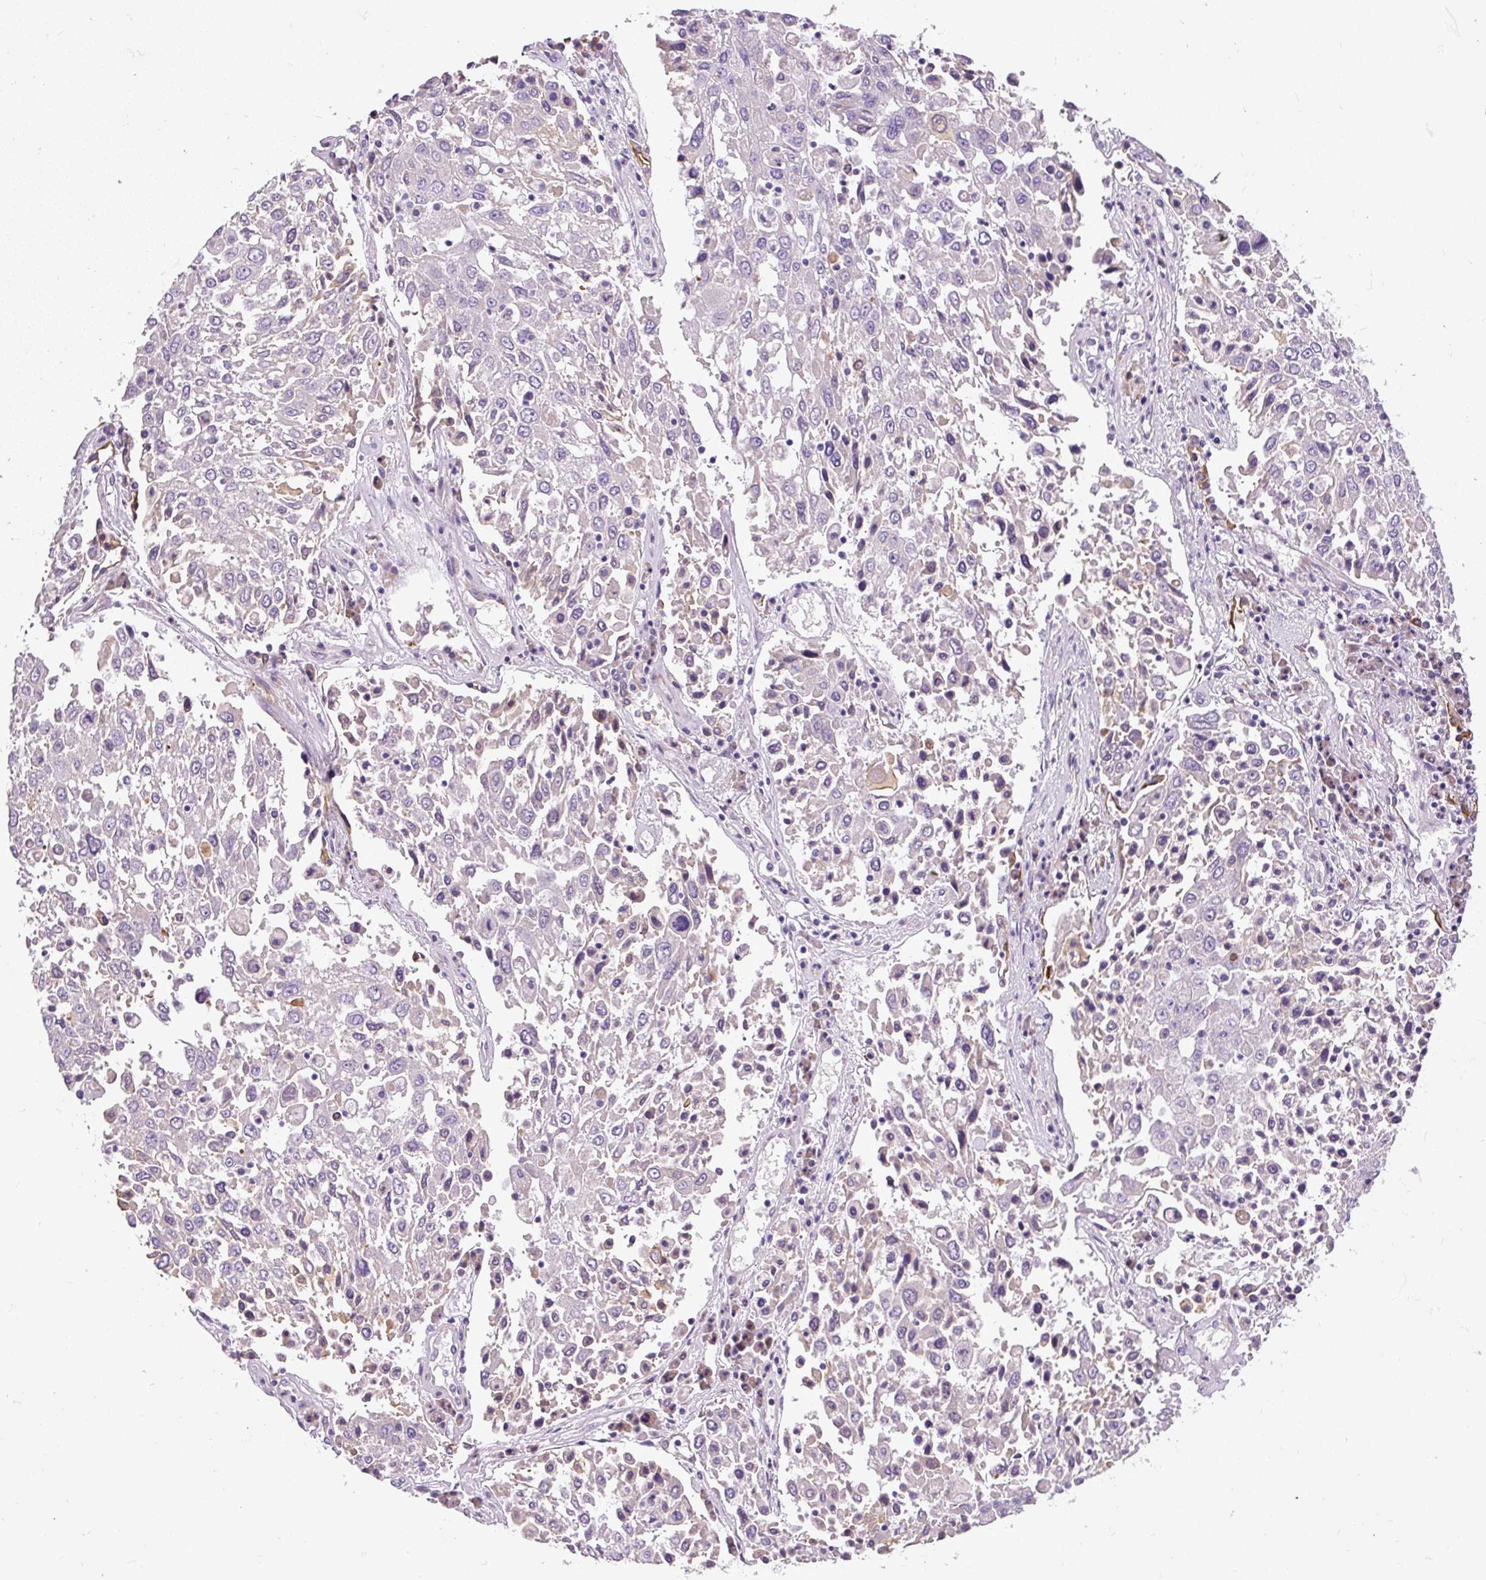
{"staining": {"intensity": "negative", "quantity": "none", "location": "none"}, "tissue": "lung cancer", "cell_type": "Tumor cells", "image_type": "cancer", "snomed": [{"axis": "morphology", "description": "Squamous cell carcinoma, NOS"}, {"axis": "topography", "description": "Lung"}], "caption": "There is no significant staining in tumor cells of lung squamous cell carcinoma.", "gene": "FAM149A", "patient": {"sex": "male", "age": 65}}